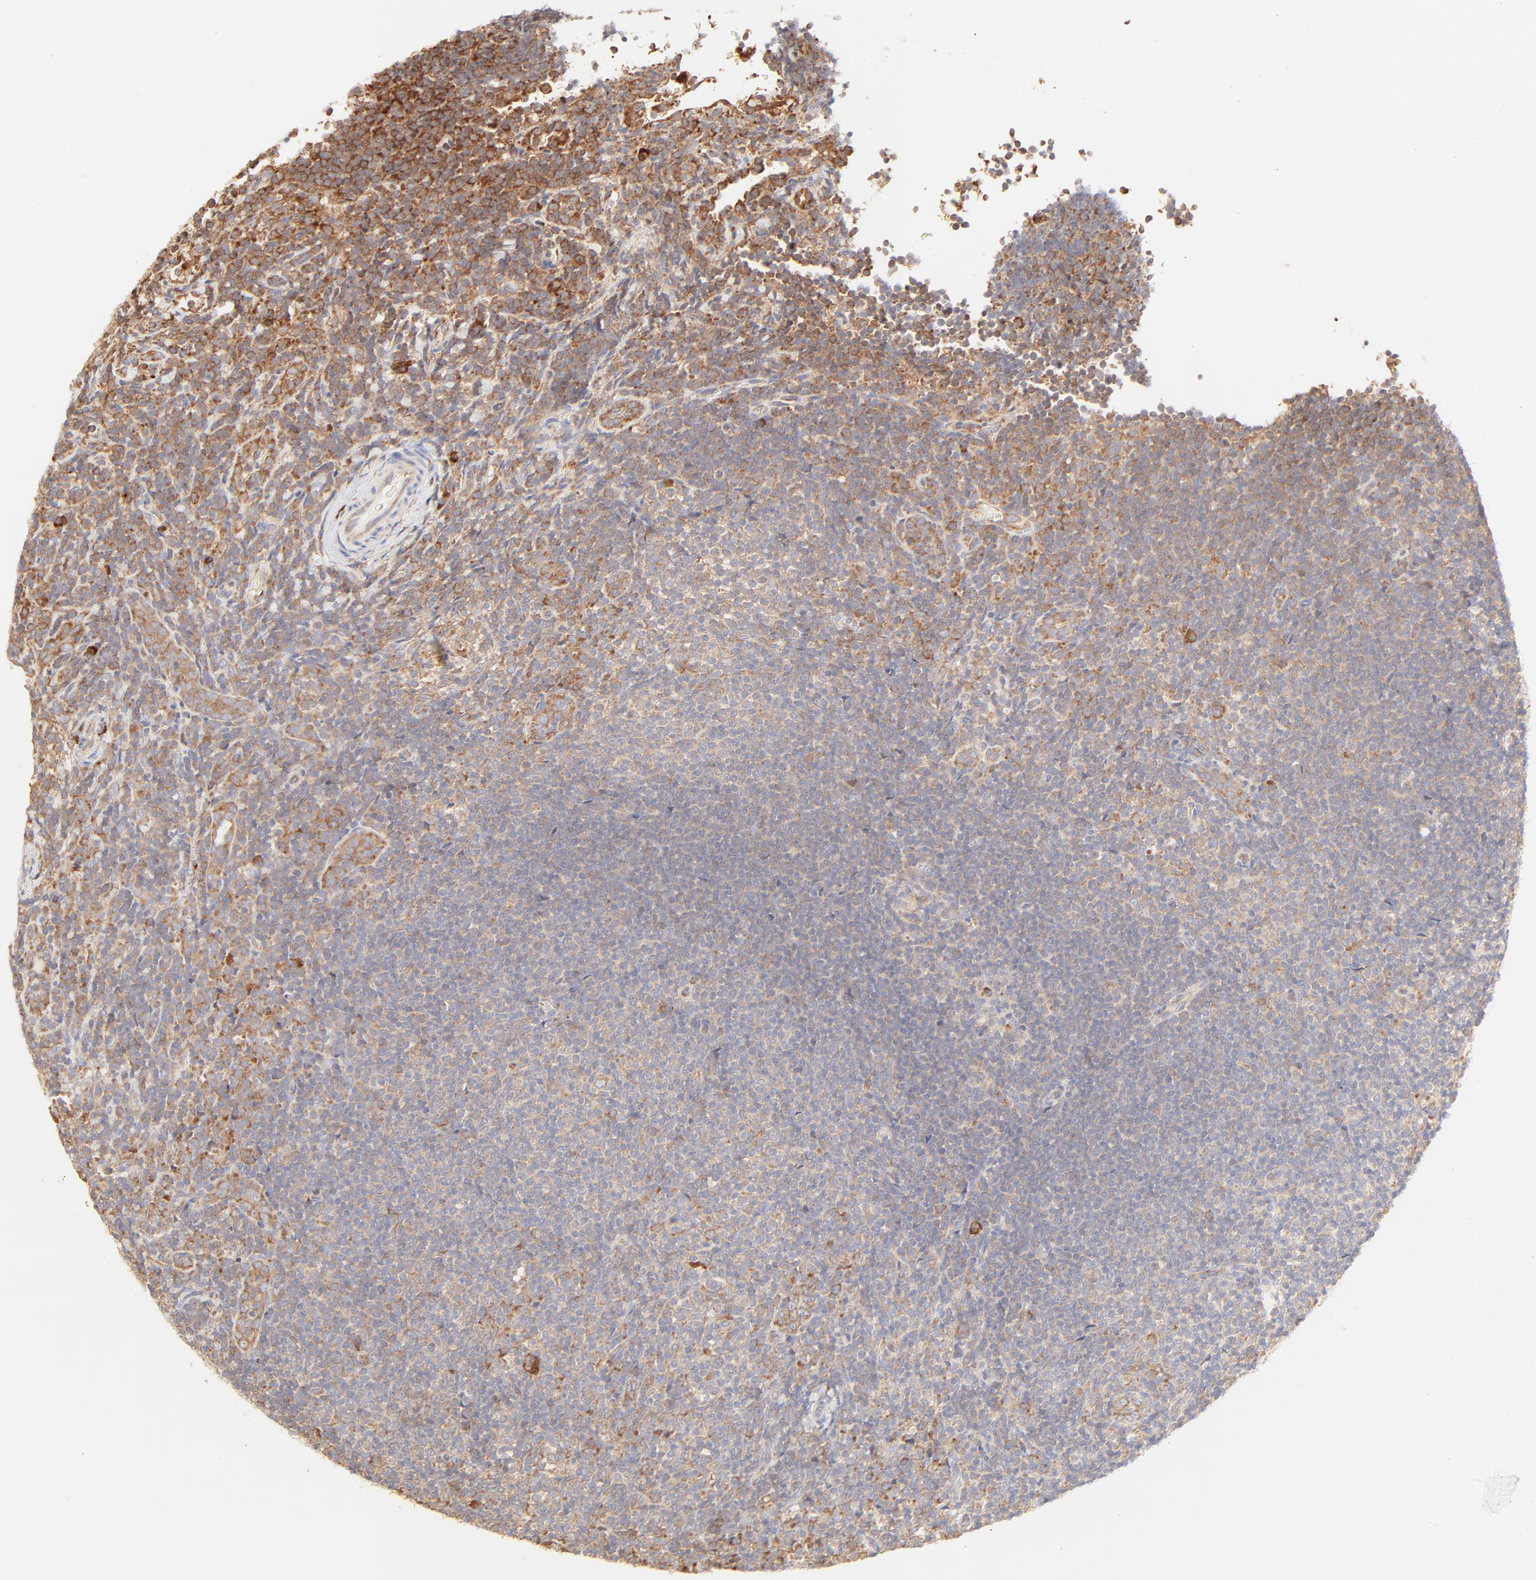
{"staining": {"intensity": "moderate", "quantity": "25%-75%", "location": "cytoplasmic/membranous"}, "tissue": "lymphoma", "cell_type": "Tumor cells", "image_type": "cancer", "snomed": [{"axis": "morphology", "description": "Malignant lymphoma, non-Hodgkin's type, Low grade"}, {"axis": "topography", "description": "Lymph node"}], "caption": "DAB immunohistochemical staining of human malignant lymphoma, non-Hodgkin's type (low-grade) reveals moderate cytoplasmic/membranous protein positivity in about 25%-75% of tumor cells.", "gene": "RPS20", "patient": {"sex": "female", "age": 76}}